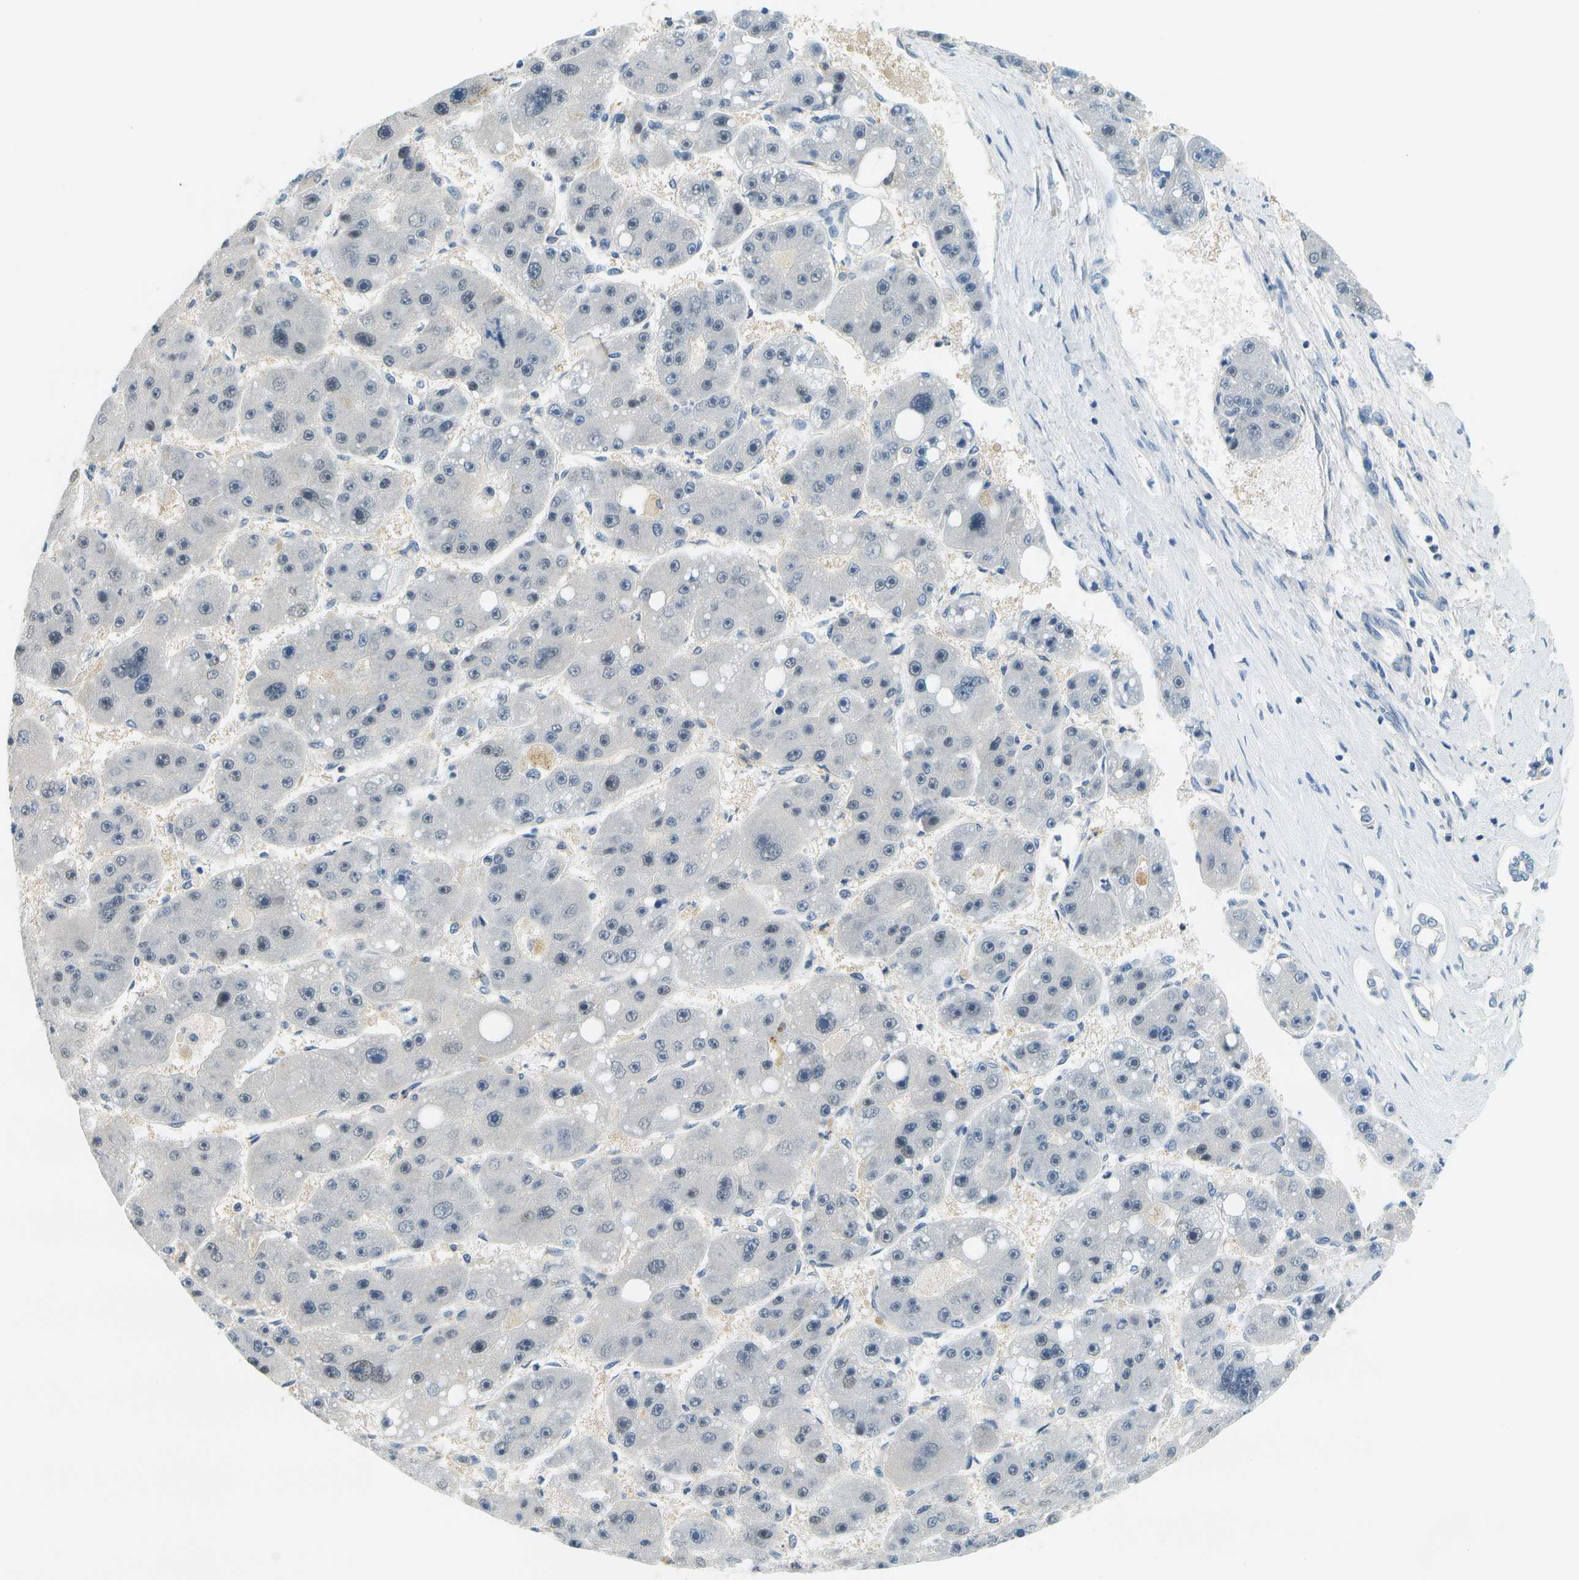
{"staining": {"intensity": "negative", "quantity": "none", "location": "none"}, "tissue": "liver cancer", "cell_type": "Tumor cells", "image_type": "cancer", "snomed": [{"axis": "morphology", "description": "Carcinoma, Hepatocellular, NOS"}, {"axis": "topography", "description": "Liver"}], "caption": "The micrograph shows no significant staining in tumor cells of liver cancer (hepatocellular carcinoma).", "gene": "RASGRP2", "patient": {"sex": "female", "age": 61}}